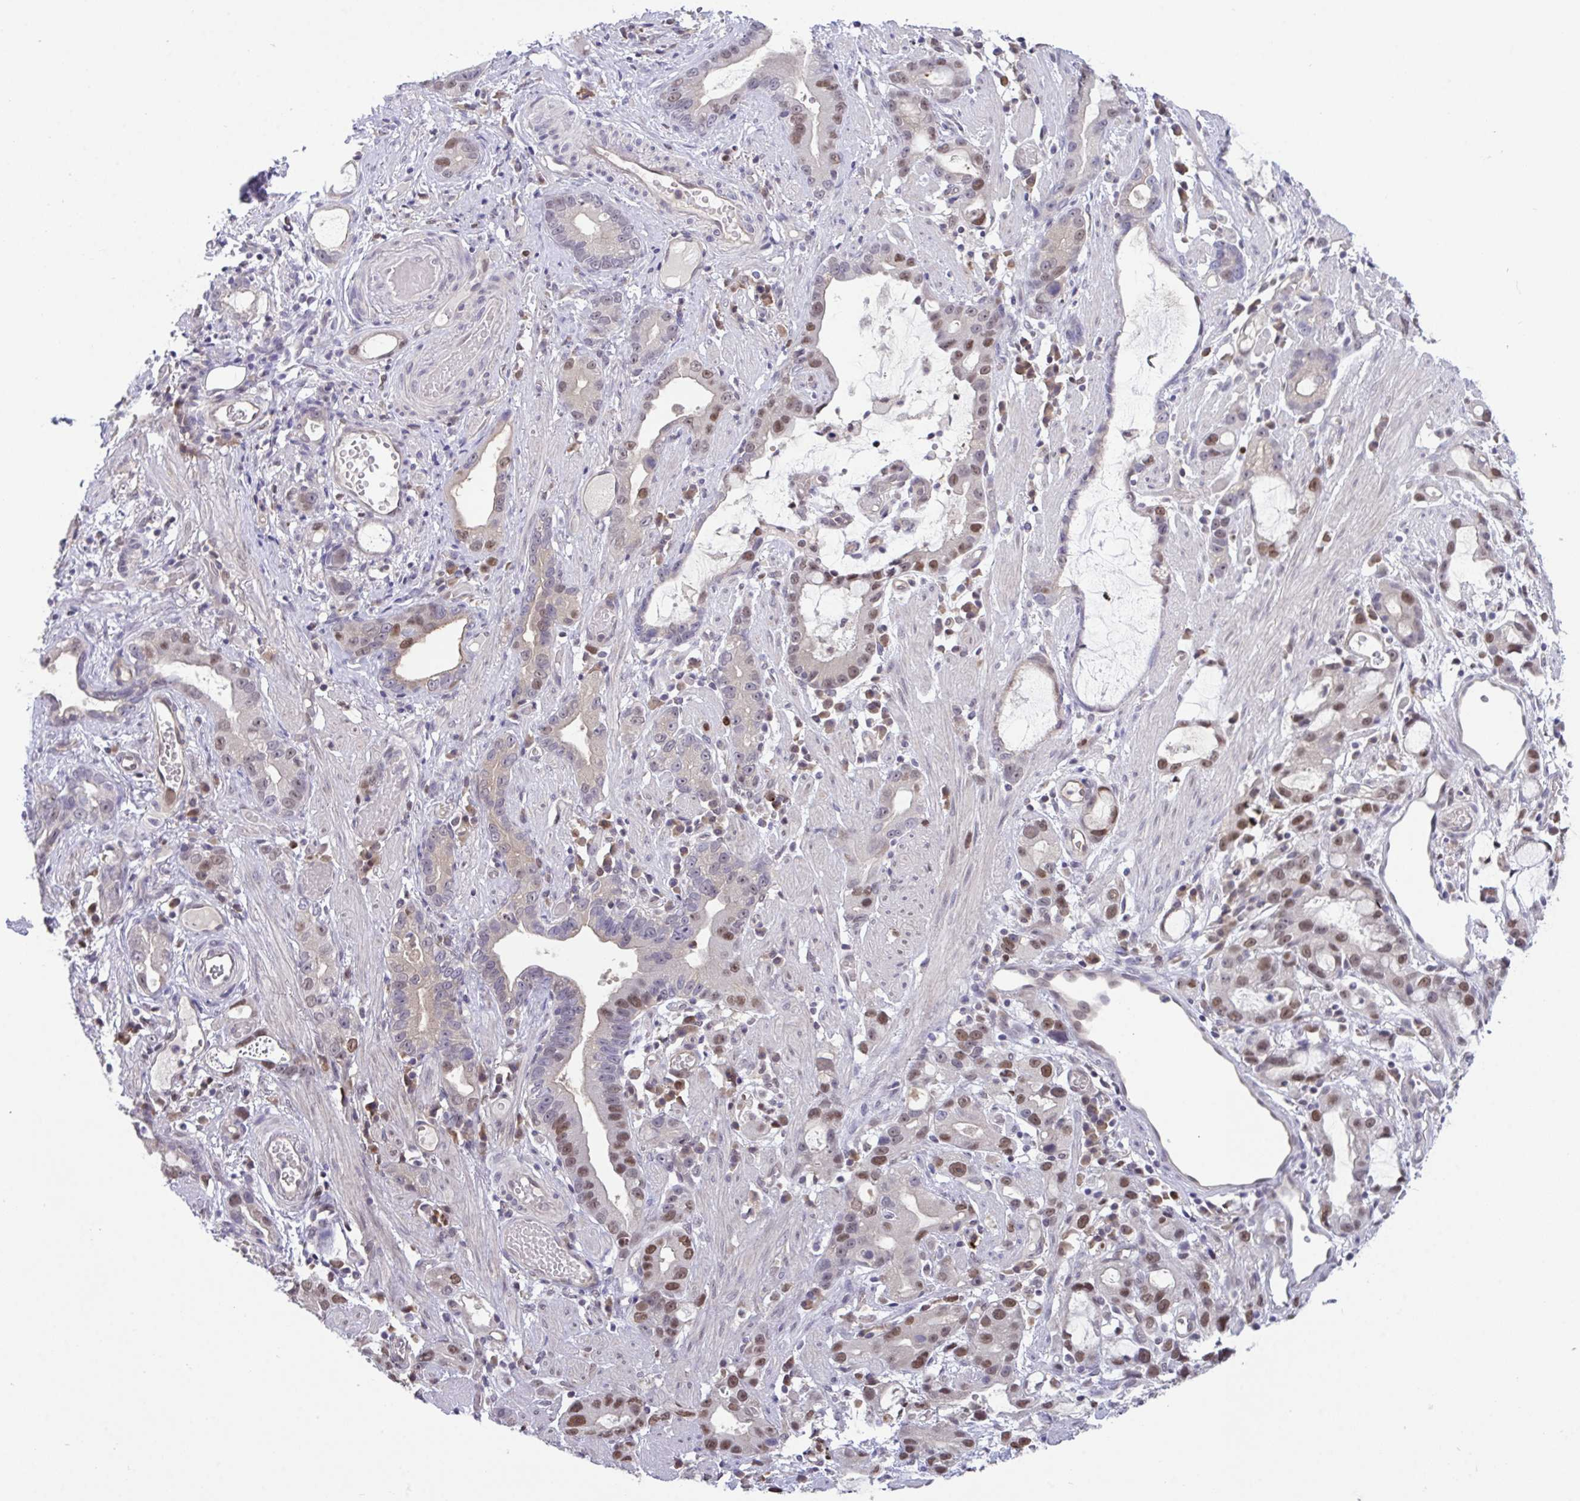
{"staining": {"intensity": "moderate", "quantity": "<25%", "location": "nuclear"}, "tissue": "stomach cancer", "cell_type": "Tumor cells", "image_type": "cancer", "snomed": [{"axis": "morphology", "description": "Adenocarcinoma, NOS"}, {"axis": "topography", "description": "Stomach"}], "caption": "An image showing moderate nuclear staining in about <25% of tumor cells in stomach cancer, as visualized by brown immunohistochemical staining.", "gene": "ZNF444", "patient": {"sex": "male", "age": 55}}